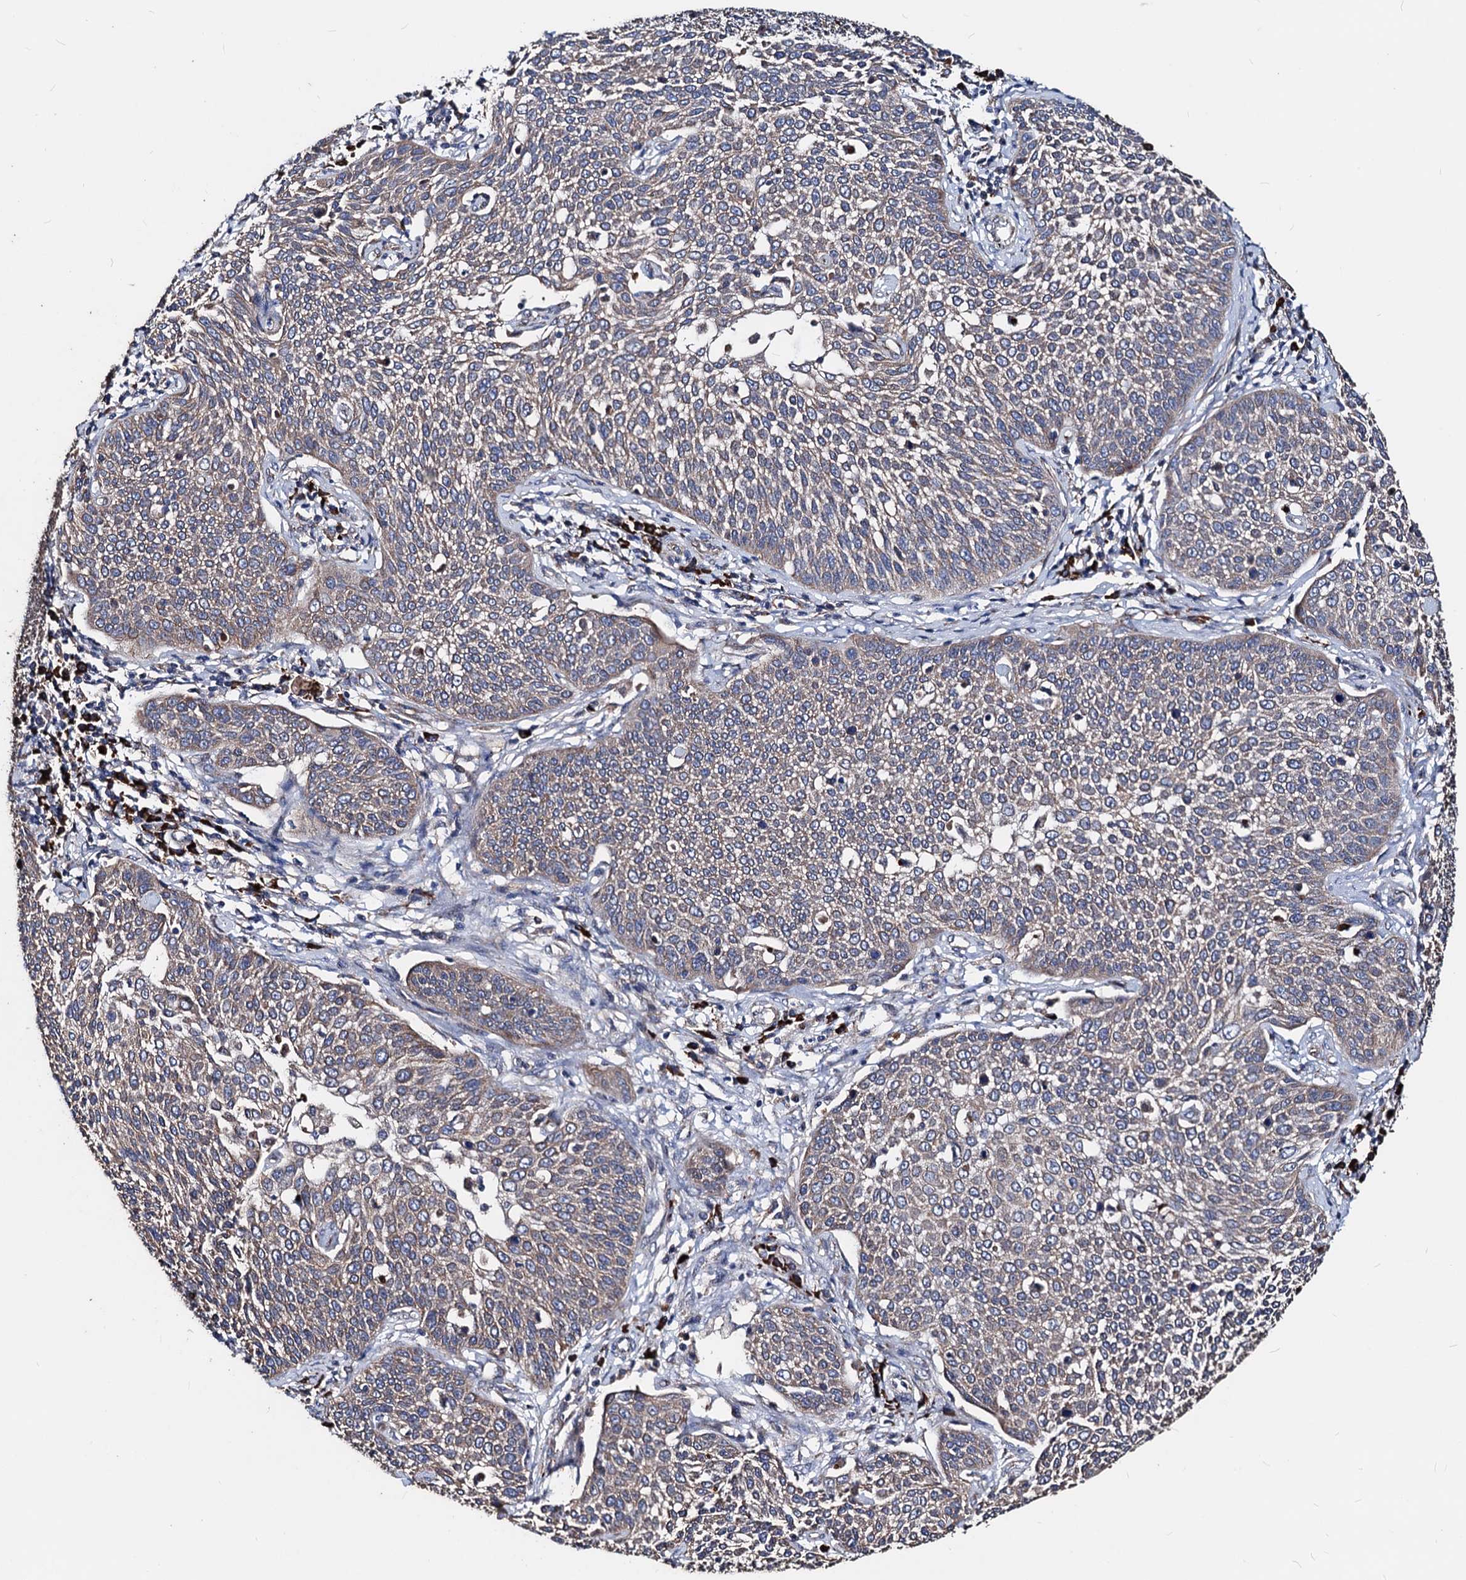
{"staining": {"intensity": "moderate", "quantity": ">75%", "location": "cytoplasmic/membranous"}, "tissue": "cervical cancer", "cell_type": "Tumor cells", "image_type": "cancer", "snomed": [{"axis": "morphology", "description": "Squamous cell carcinoma, NOS"}, {"axis": "topography", "description": "Cervix"}], "caption": "Cervical cancer was stained to show a protein in brown. There is medium levels of moderate cytoplasmic/membranous expression in approximately >75% of tumor cells. The protein is shown in brown color, while the nuclei are stained blue.", "gene": "AKAP11", "patient": {"sex": "female", "age": 34}}